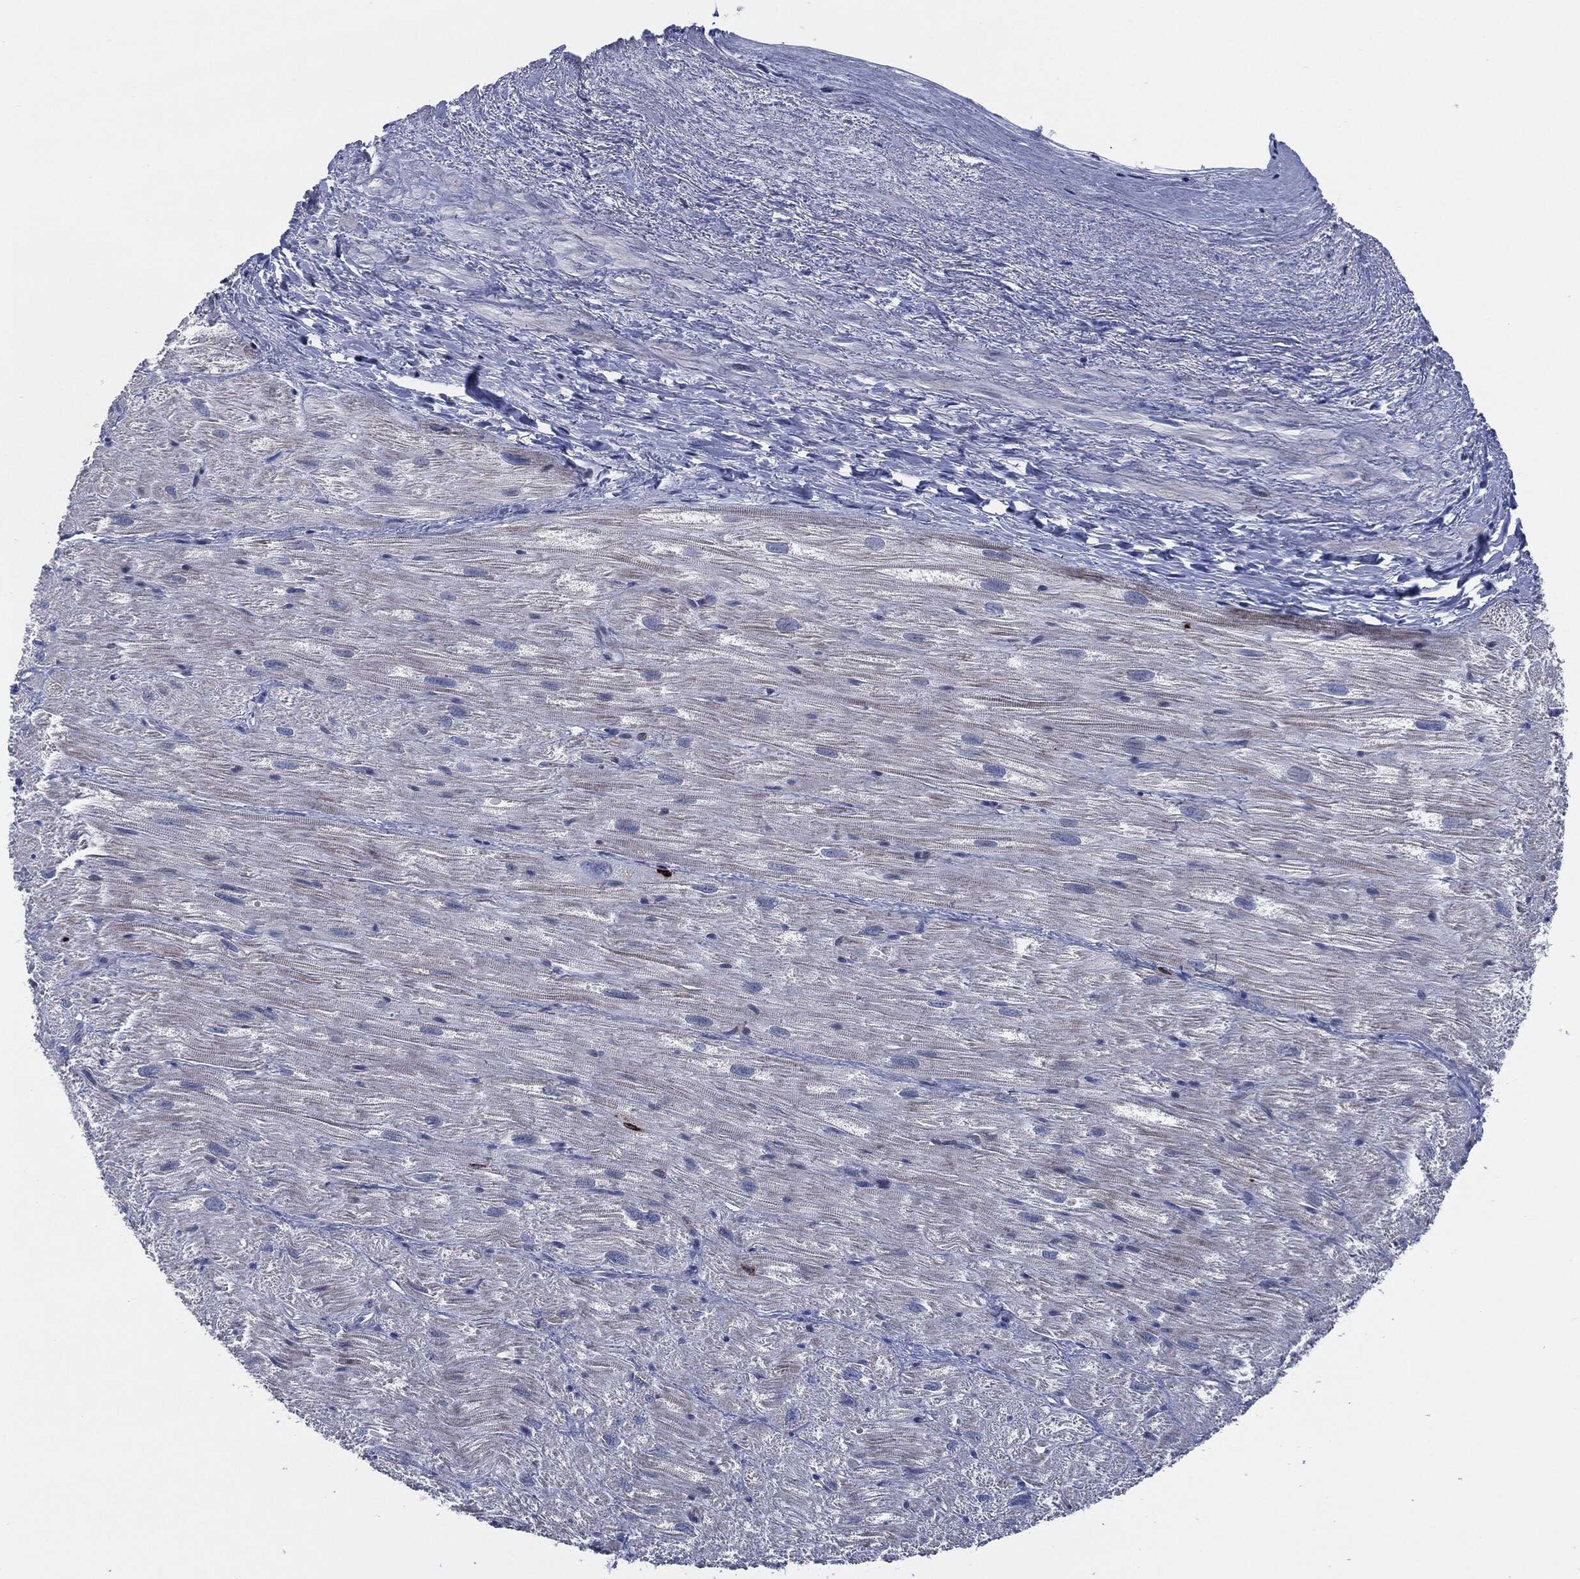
{"staining": {"intensity": "negative", "quantity": "none", "location": "none"}, "tissue": "heart muscle", "cell_type": "Cardiomyocytes", "image_type": "normal", "snomed": [{"axis": "morphology", "description": "Normal tissue, NOS"}, {"axis": "topography", "description": "Heart"}], "caption": "This image is of normal heart muscle stained with IHC to label a protein in brown with the nuclei are counter-stained blue. There is no staining in cardiomyocytes.", "gene": "MPO", "patient": {"sex": "male", "age": 62}}